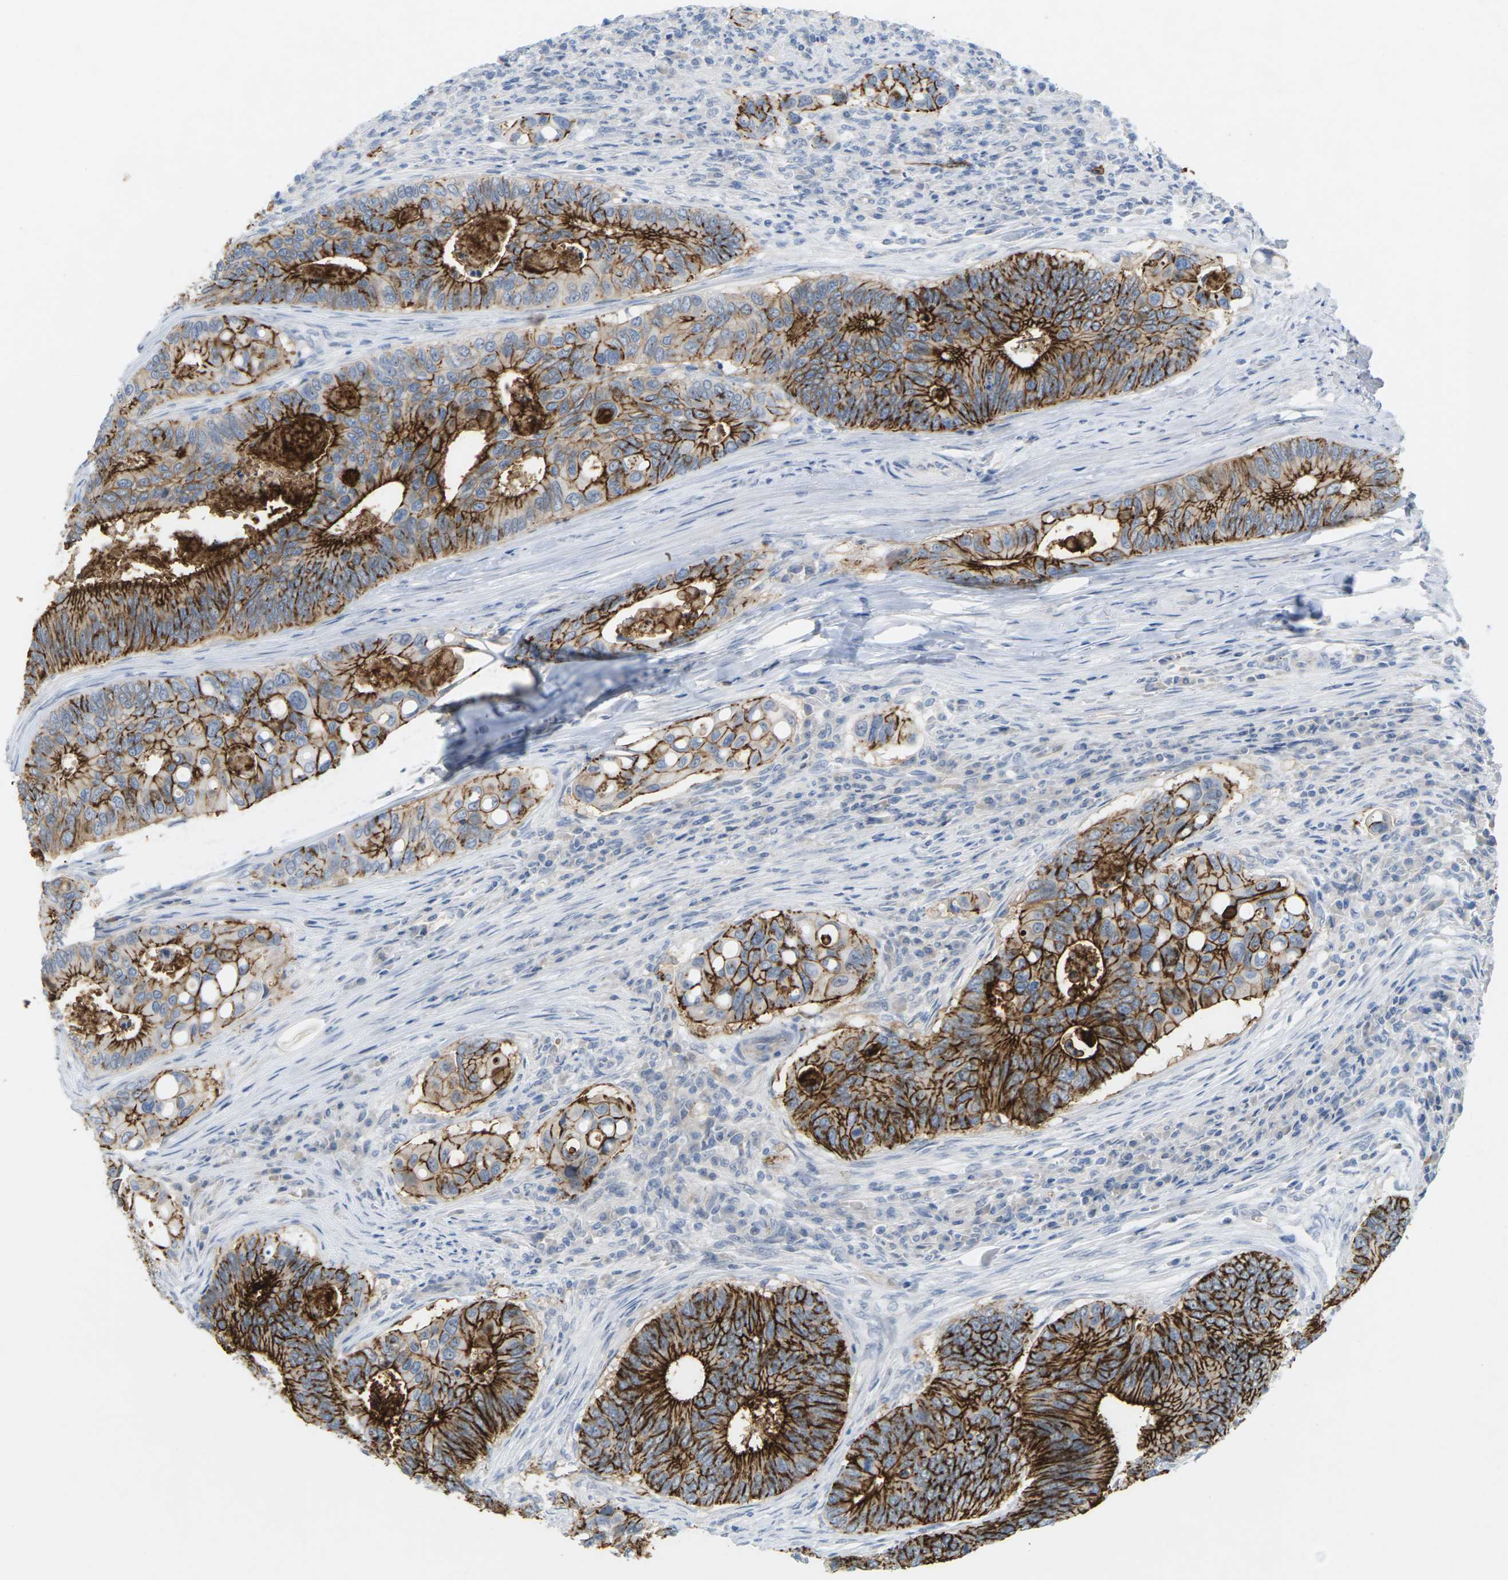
{"staining": {"intensity": "strong", "quantity": ">75%", "location": "cytoplasmic/membranous"}, "tissue": "colorectal cancer", "cell_type": "Tumor cells", "image_type": "cancer", "snomed": [{"axis": "morphology", "description": "Inflammation, NOS"}, {"axis": "morphology", "description": "Adenocarcinoma, NOS"}, {"axis": "topography", "description": "Colon"}], "caption": "Human colorectal cancer (adenocarcinoma) stained with a brown dye exhibits strong cytoplasmic/membranous positive positivity in about >75% of tumor cells.", "gene": "CLDN3", "patient": {"sex": "male", "age": 72}}